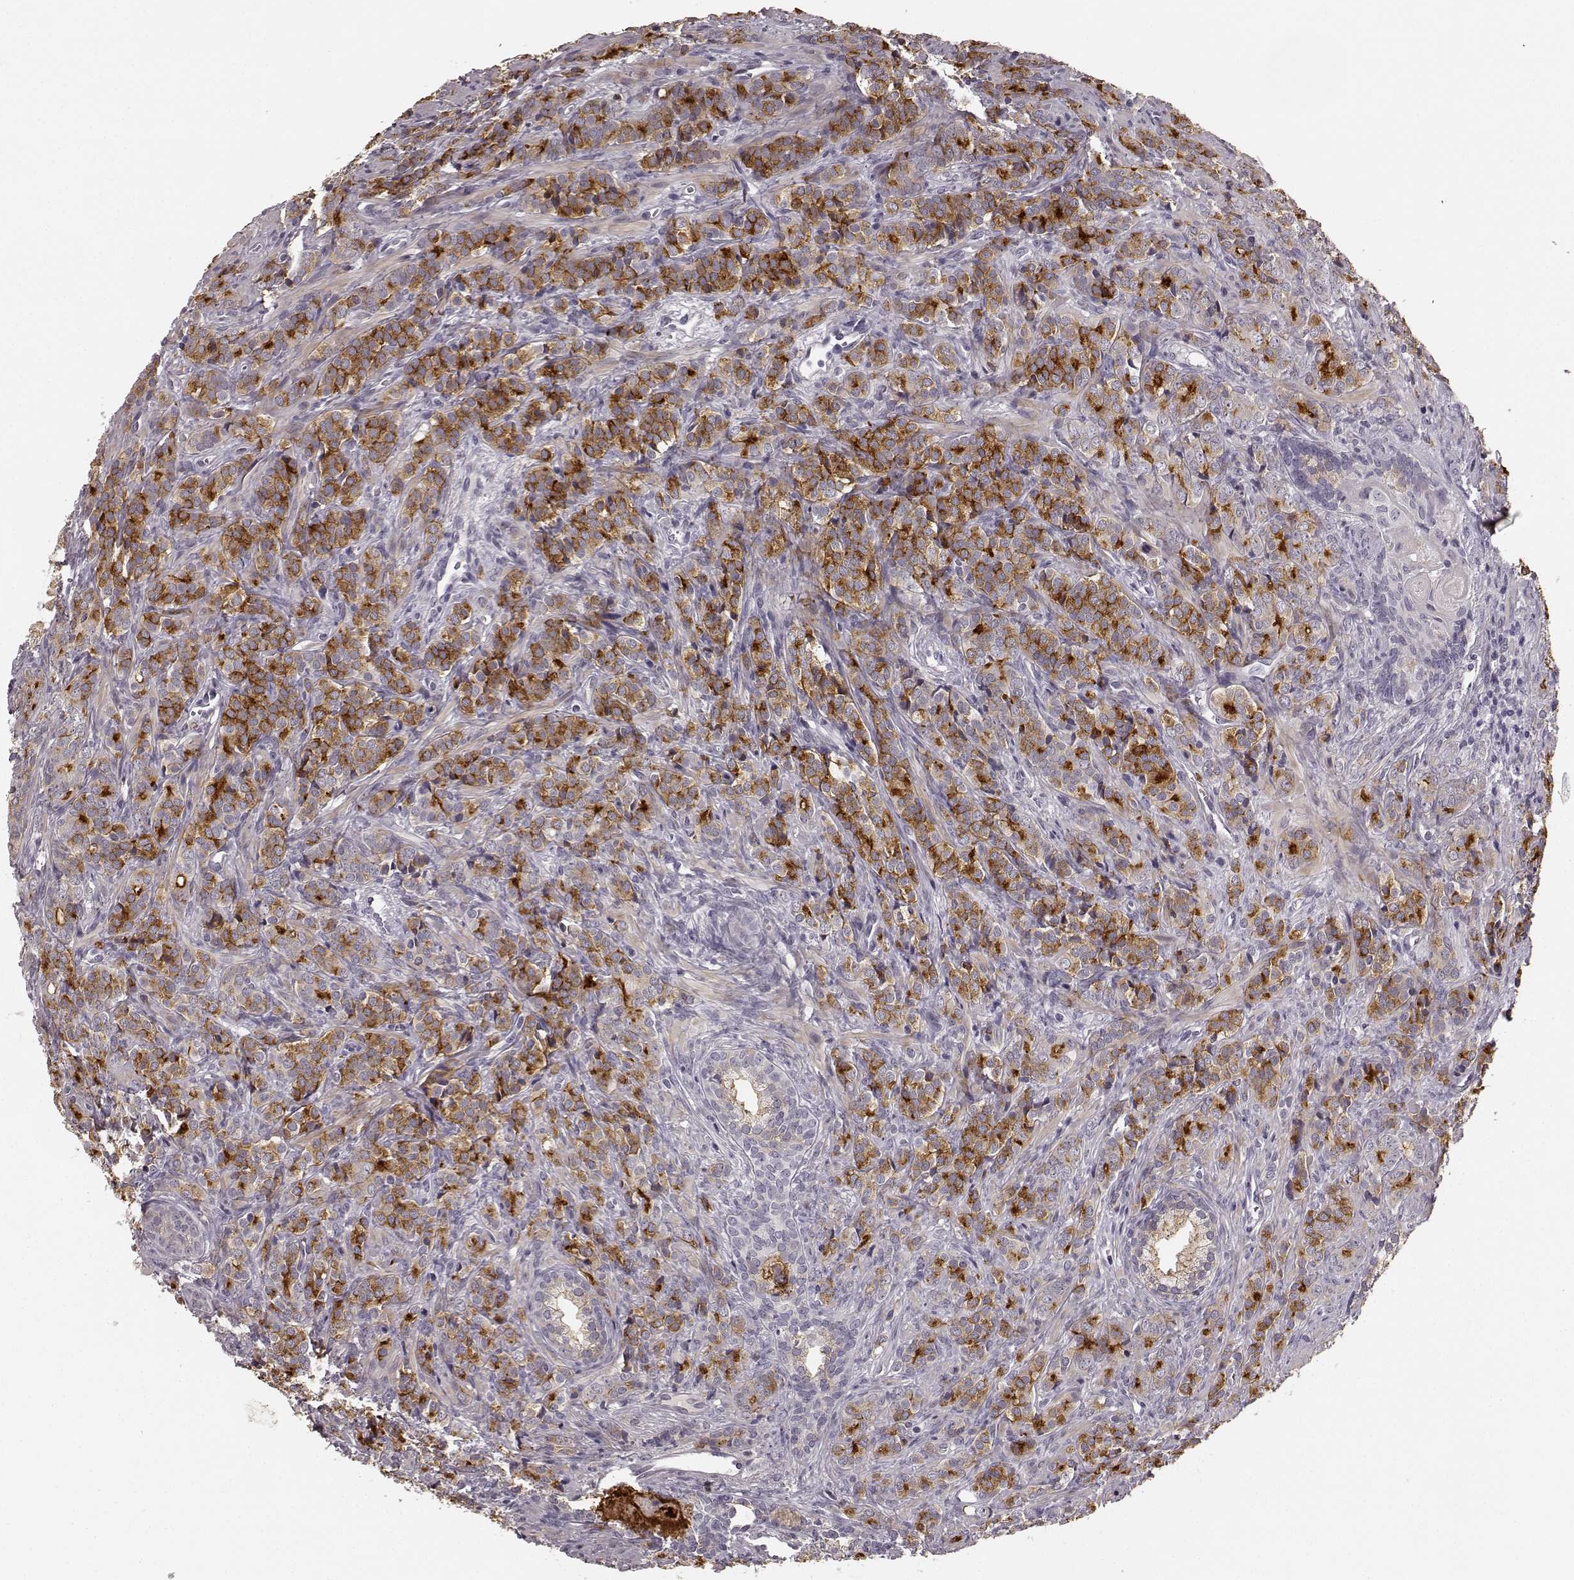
{"staining": {"intensity": "strong", "quantity": "25%-75%", "location": "cytoplasmic/membranous"}, "tissue": "prostate cancer", "cell_type": "Tumor cells", "image_type": "cancer", "snomed": [{"axis": "morphology", "description": "Adenocarcinoma, High grade"}, {"axis": "topography", "description": "Prostate"}], "caption": "Adenocarcinoma (high-grade) (prostate) tissue demonstrates strong cytoplasmic/membranous staining in about 25%-75% of tumor cells, visualized by immunohistochemistry.", "gene": "RIT2", "patient": {"sex": "male", "age": 84}}